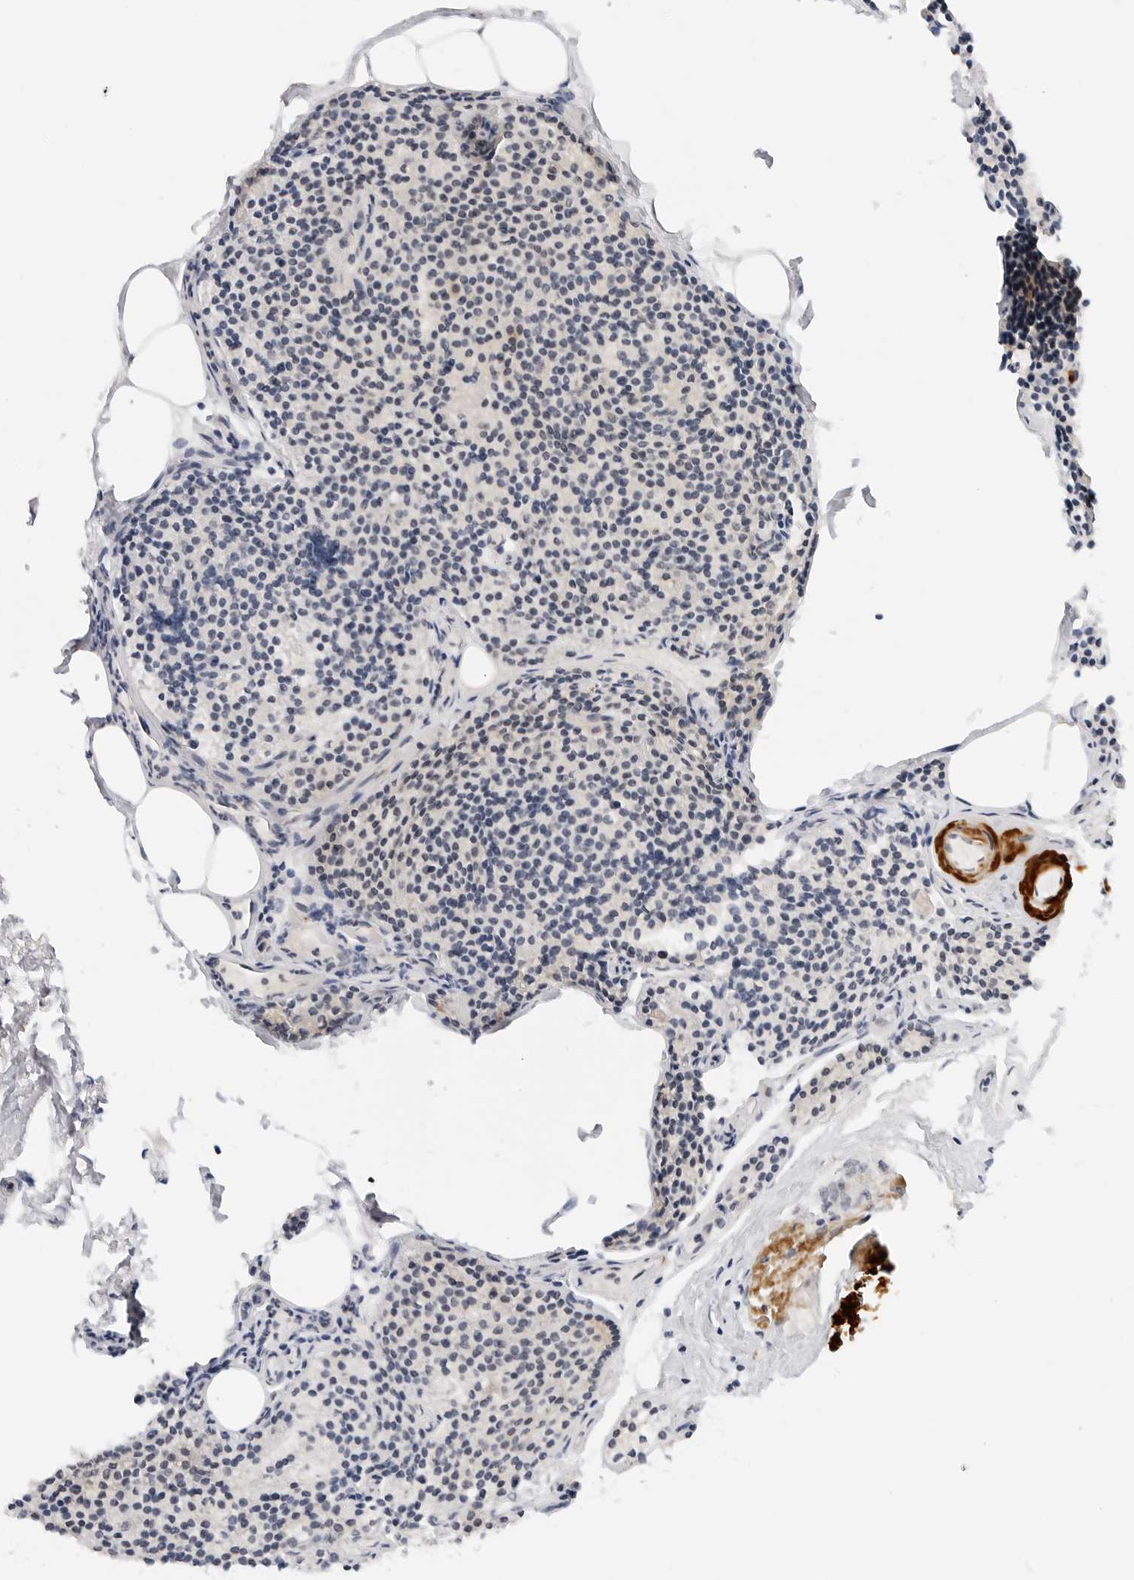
{"staining": {"intensity": "moderate", "quantity": "25%-75%", "location": "cytoplasmic/membranous"}, "tissue": "parathyroid gland", "cell_type": "Glandular cells", "image_type": "normal", "snomed": [{"axis": "morphology", "description": "Normal tissue, NOS"}, {"axis": "topography", "description": "Parathyroid gland"}], "caption": "Brown immunohistochemical staining in benign parathyroid gland displays moderate cytoplasmic/membranous positivity in about 25%-75% of glandular cells. Nuclei are stained in blue.", "gene": "MAP2K5", "patient": {"sex": "female", "age": 71}}